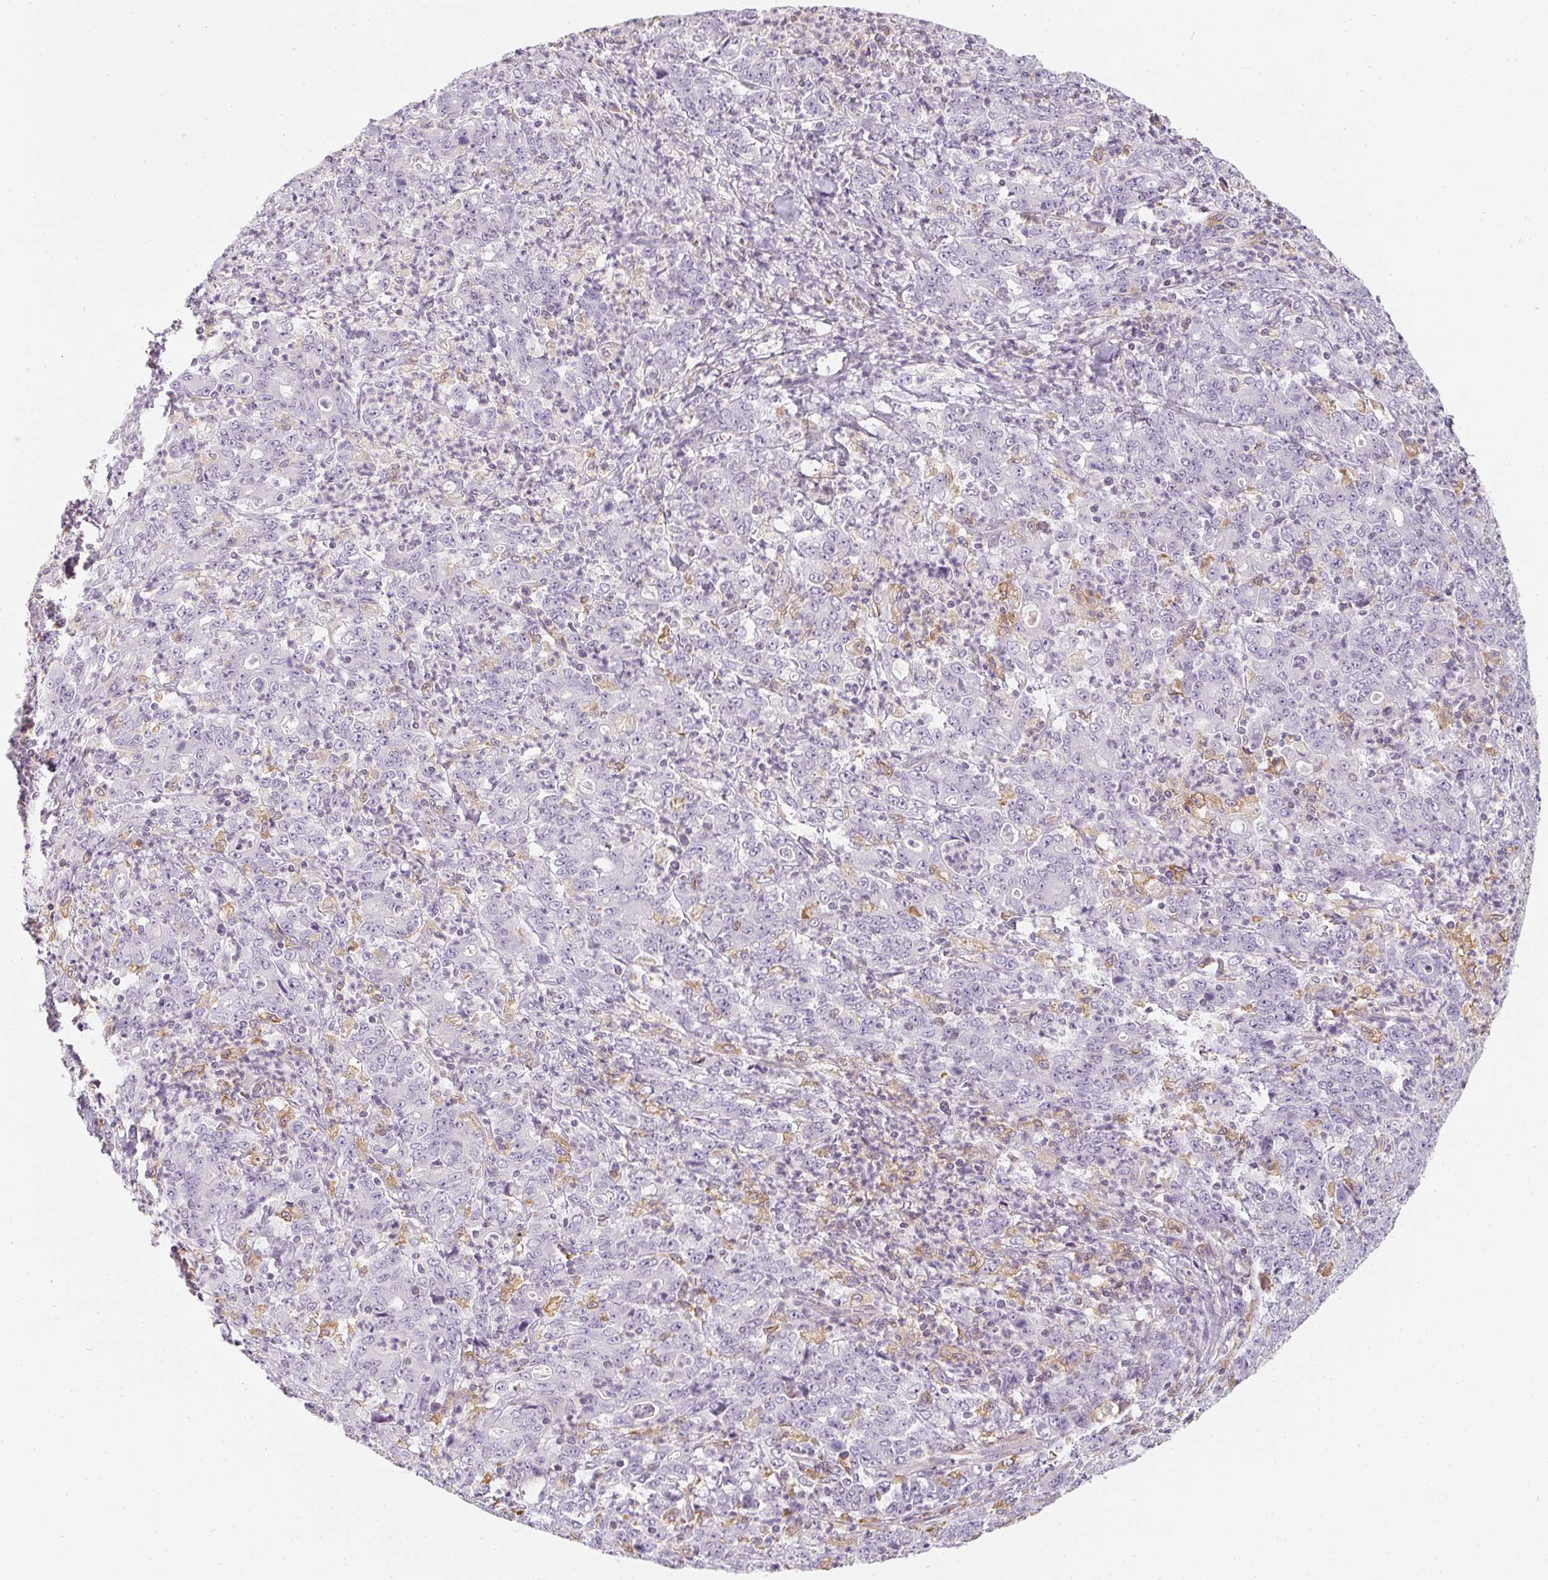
{"staining": {"intensity": "negative", "quantity": "none", "location": "none"}, "tissue": "stomach cancer", "cell_type": "Tumor cells", "image_type": "cancer", "snomed": [{"axis": "morphology", "description": "Adenocarcinoma, NOS"}, {"axis": "topography", "description": "Stomach, lower"}], "caption": "Immunohistochemical staining of stomach cancer (adenocarcinoma) reveals no significant expression in tumor cells. (DAB (3,3'-diaminobenzidine) IHC, high magnification).", "gene": "SOAT1", "patient": {"sex": "female", "age": 71}}